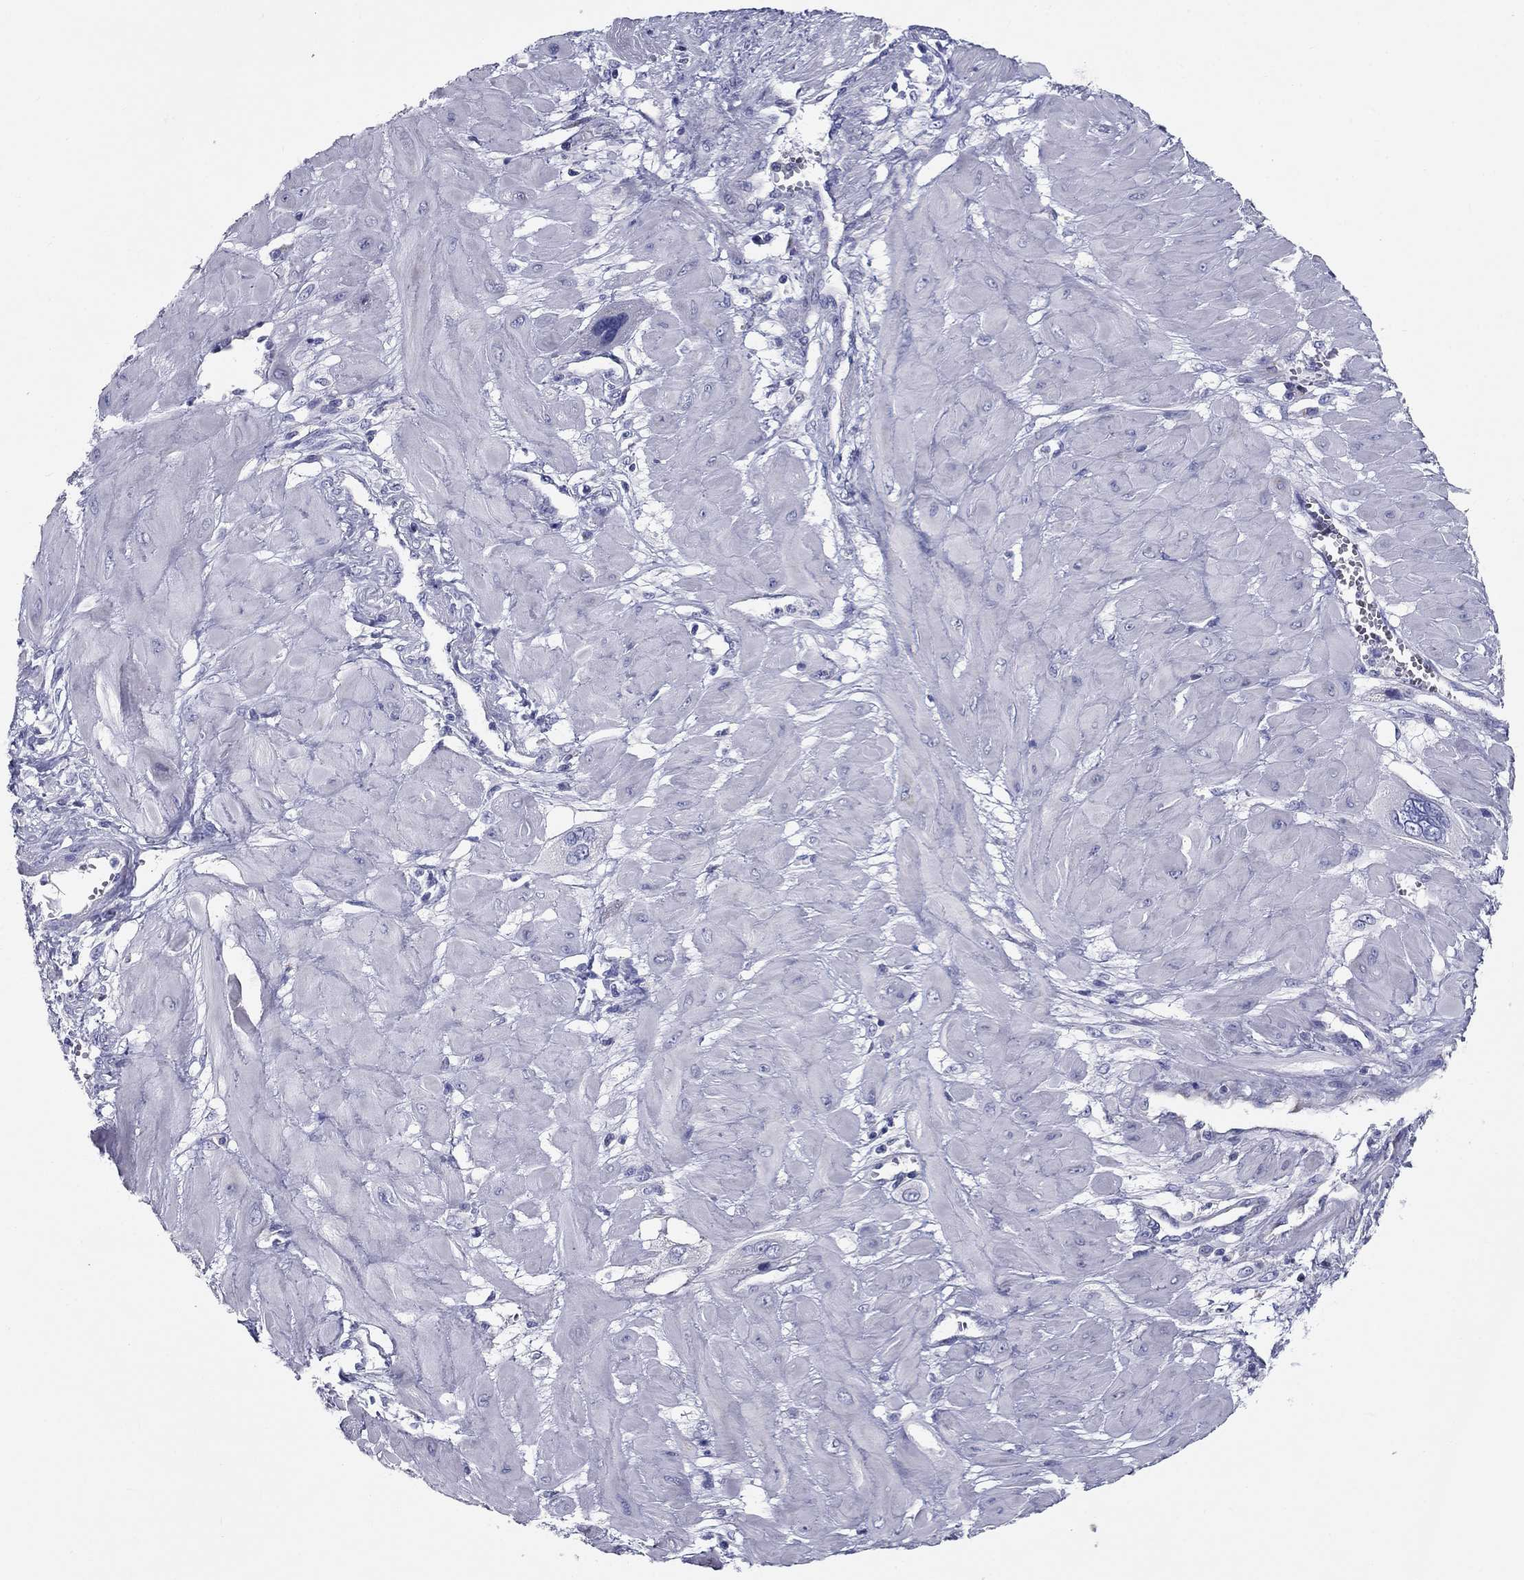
{"staining": {"intensity": "negative", "quantity": "none", "location": "none"}, "tissue": "cervical cancer", "cell_type": "Tumor cells", "image_type": "cancer", "snomed": [{"axis": "morphology", "description": "Squamous cell carcinoma, NOS"}, {"axis": "topography", "description": "Cervix"}], "caption": "This is a image of immunohistochemistry (IHC) staining of cervical cancer, which shows no positivity in tumor cells.", "gene": "UPB1", "patient": {"sex": "female", "age": 34}}